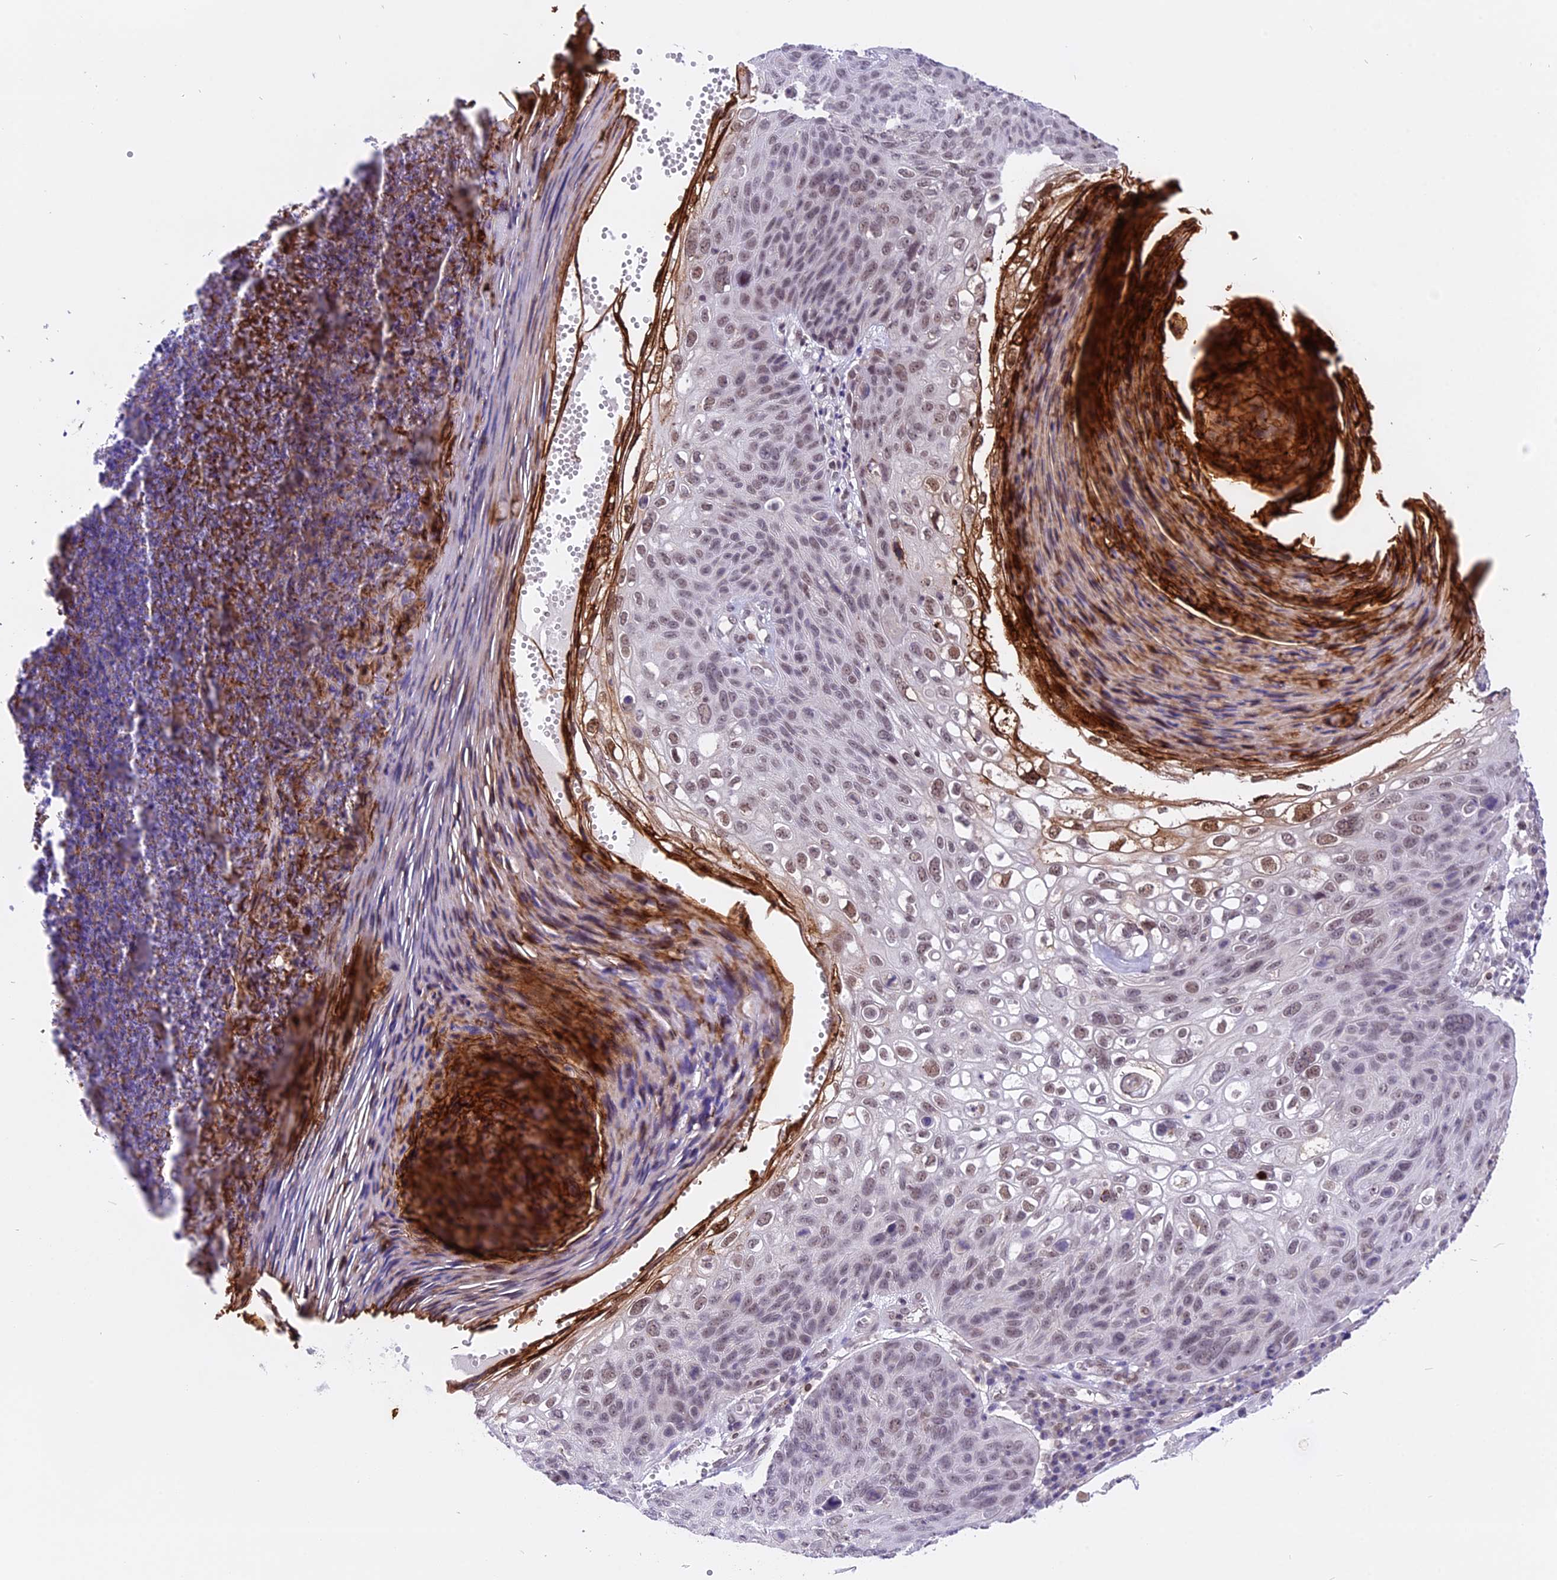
{"staining": {"intensity": "weak", "quantity": ">75%", "location": "nuclear"}, "tissue": "skin cancer", "cell_type": "Tumor cells", "image_type": "cancer", "snomed": [{"axis": "morphology", "description": "Squamous cell carcinoma, NOS"}, {"axis": "topography", "description": "Skin"}], "caption": "Skin squamous cell carcinoma stained with a protein marker demonstrates weak staining in tumor cells.", "gene": "TADA3", "patient": {"sex": "female", "age": 90}}